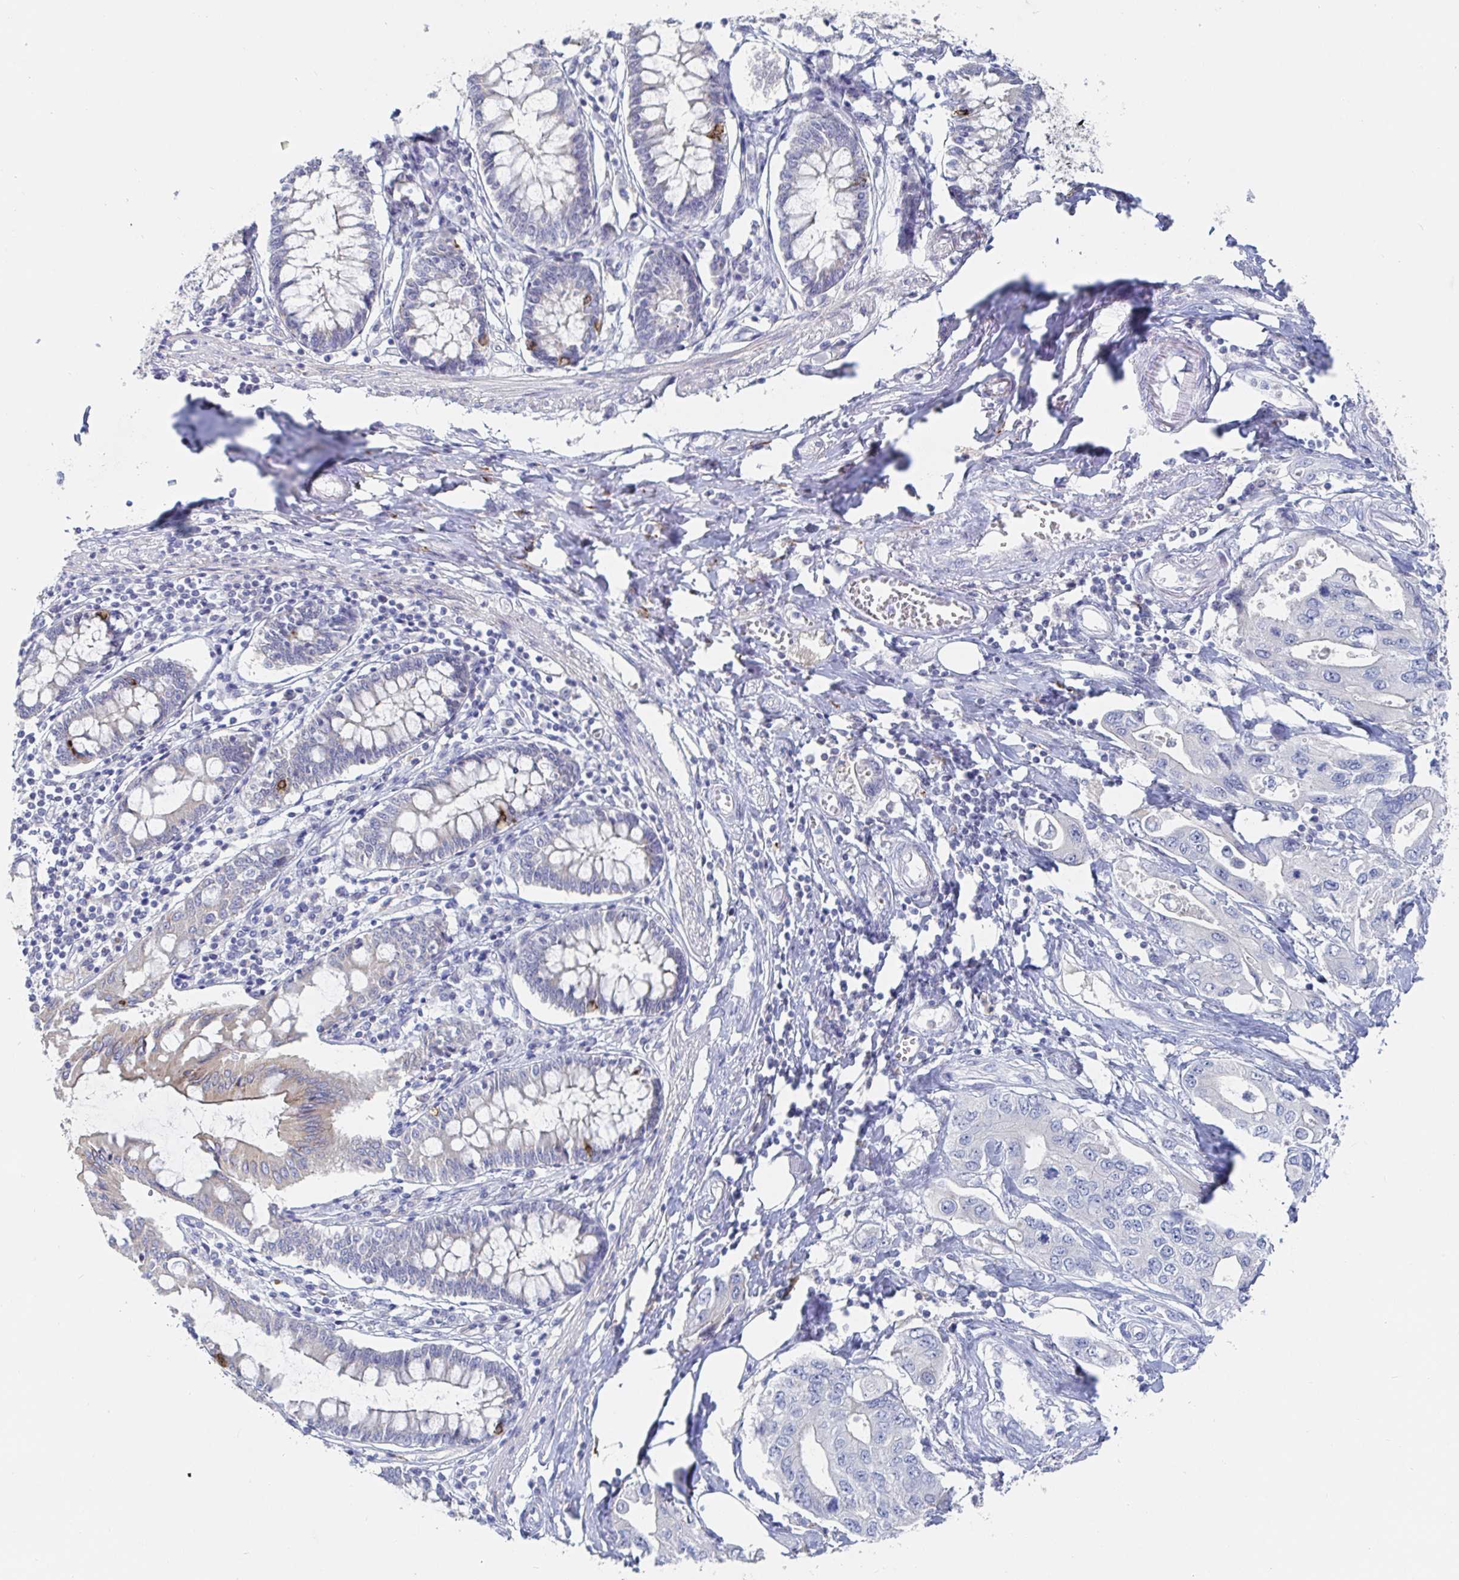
{"staining": {"intensity": "negative", "quantity": "none", "location": "none"}, "tissue": "pancreatic cancer", "cell_type": "Tumor cells", "image_type": "cancer", "snomed": [{"axis": "morphology", "description": "Adenocarcinoma, NOS"}, {"axis": "topography", "description": "Pancreas"}], "caption": "This is an IHC image of human adenocarcinoma (pancreatic). There is no positivity in tumor cells.", "gene": "ZNF430", "patient": {"sex": "female", "age": 63}}